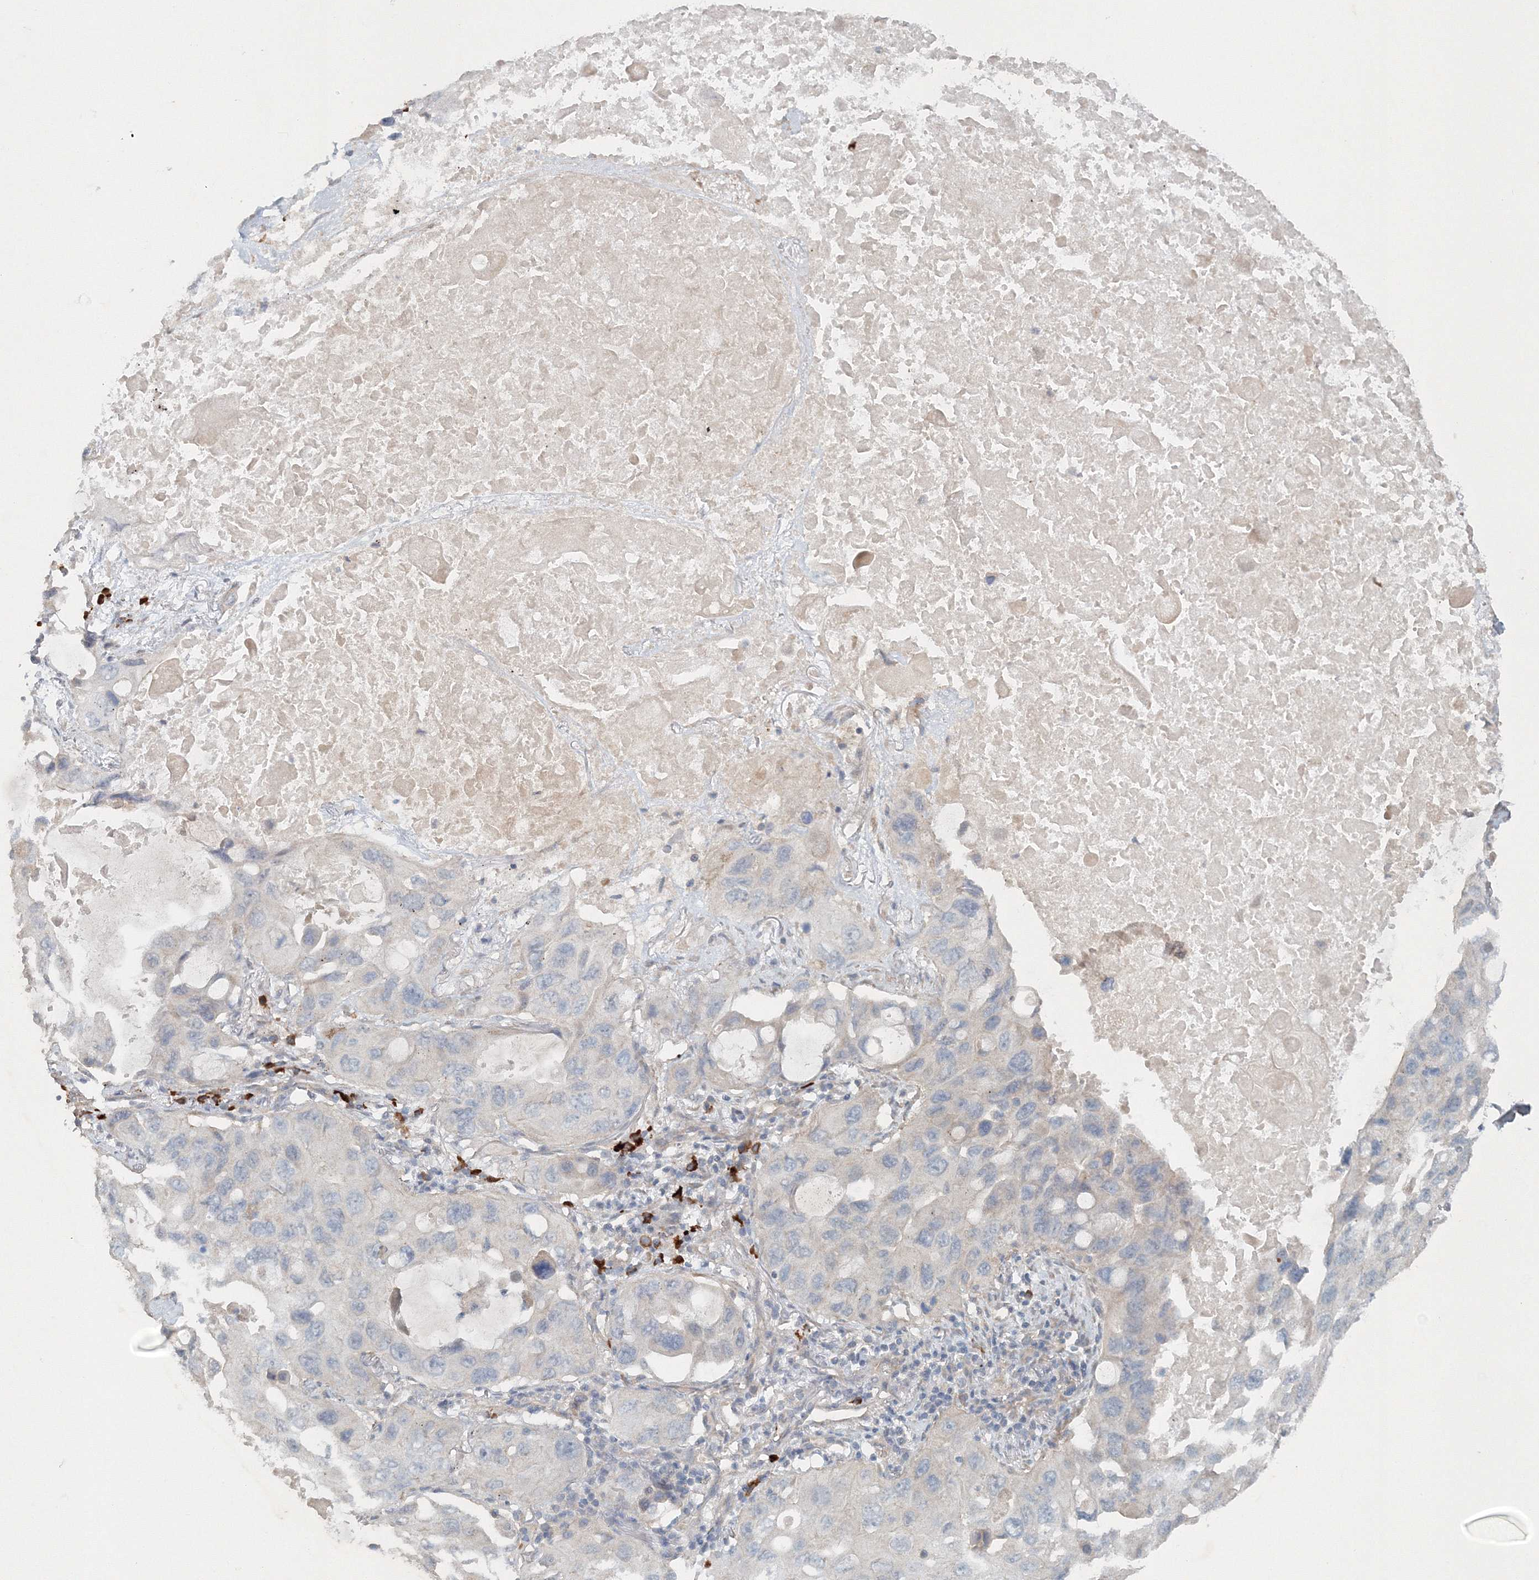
{"staining": {"intensity": "negative", "quantity": "none", "location": "none"}, "tissue": "lung cancer", "cell_type": "Tumor cells", "image_type": "cancer", "snomed": [{"axis": "morphology", "description": "Squamous cell carcinoma, NOS"}, {"axis": "topography", "description": "Lung"}], "caption": "IHC micrograph of neoplastic tissue: human lung squamous cell carcinoma stained with DAB displays no significant protein positivity in tumor cells.", "gene": "NALF2", "patient": {"sex": "female", "age": 73}}